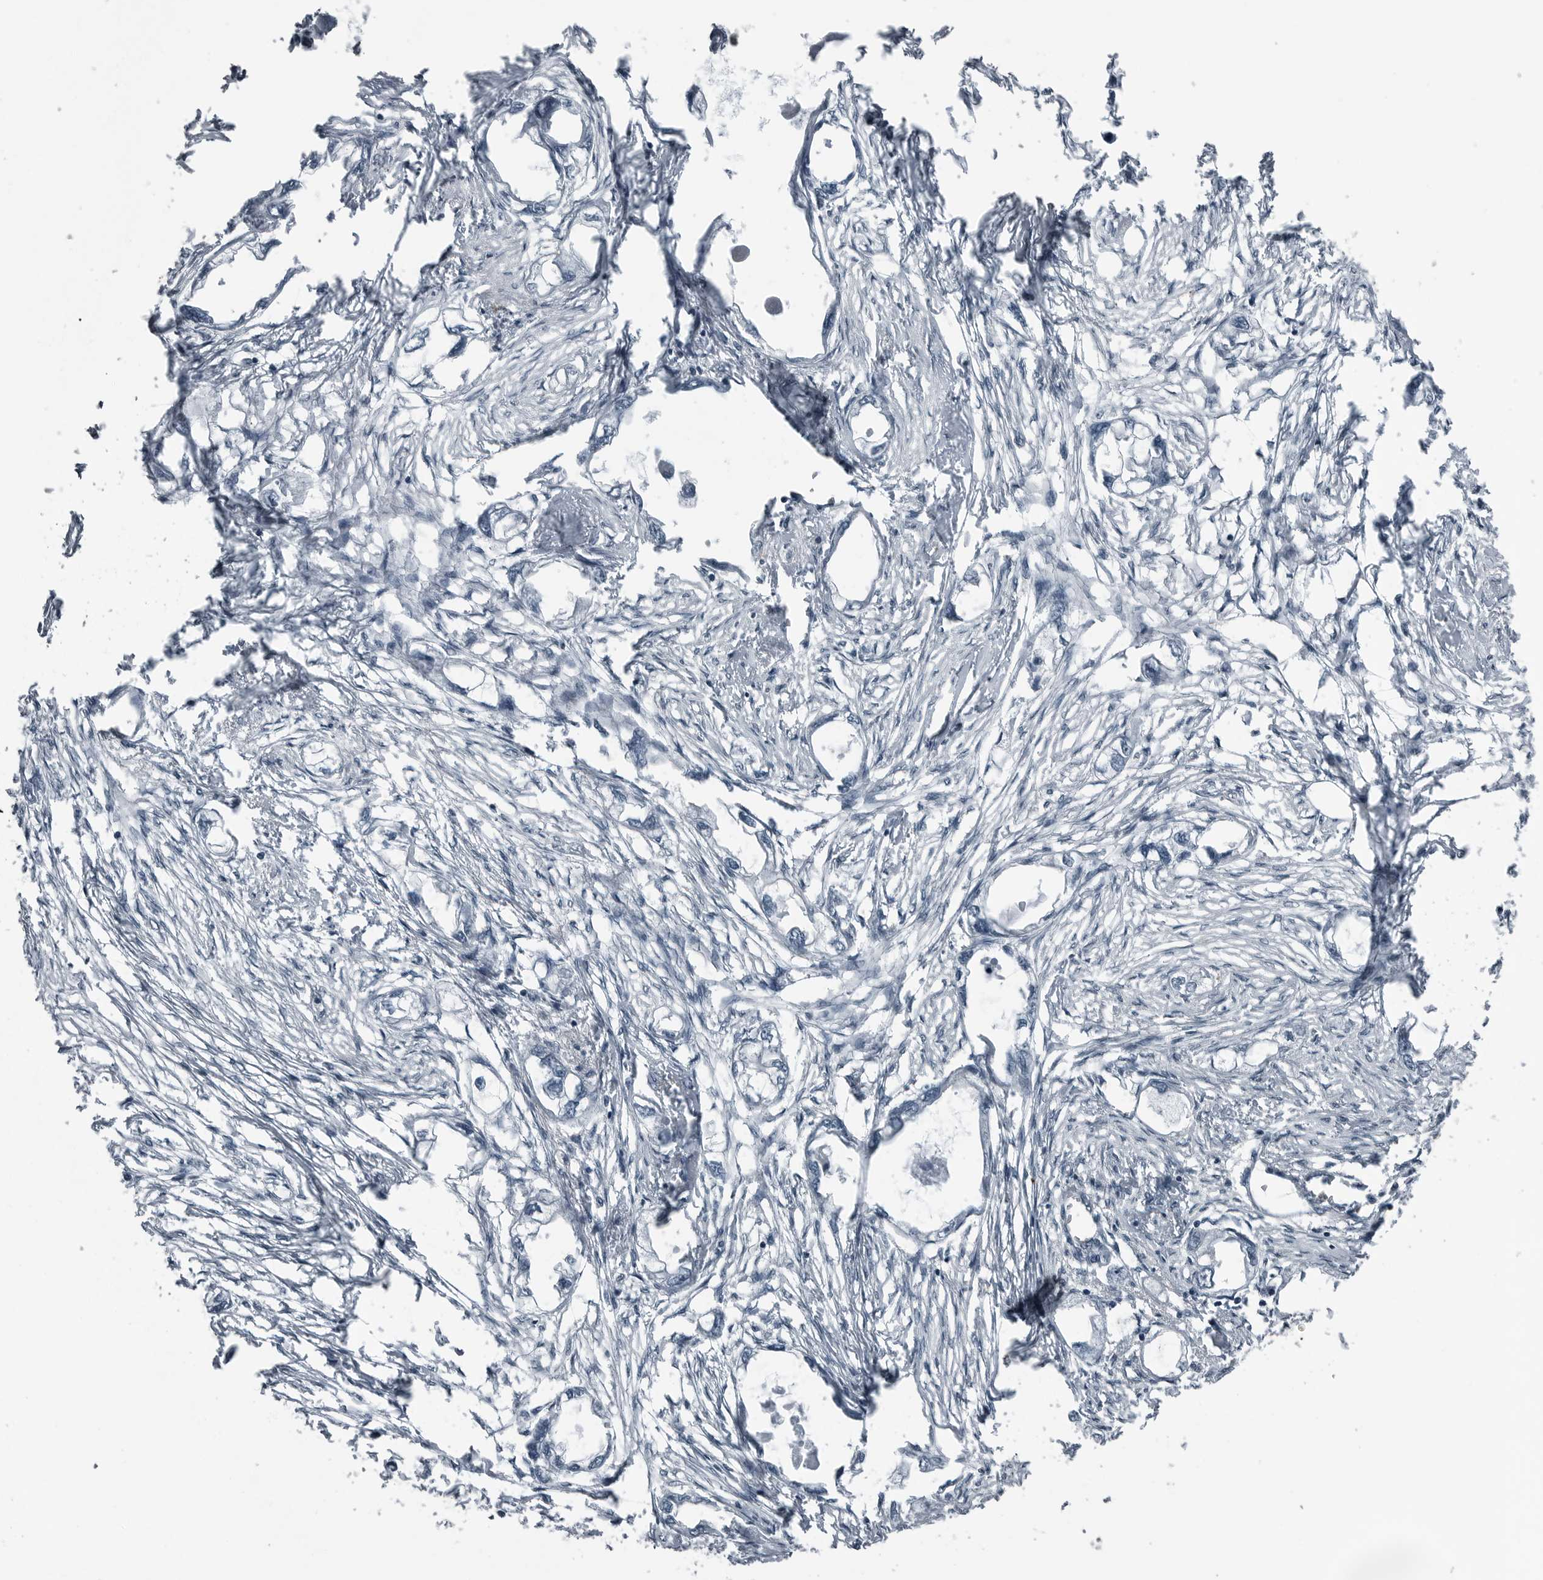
{"staining": {"intensity": "negative", "quantity": "none", "location": "none"}, "tissue": "endometrial cancer", "cell_type": "Tumor cells", "image_type": "cancer", "snomed": [{"axis": "morphology", "description": "Adenocarcinoma, NOS"}, {"axis": "morphology", "description": "Adenocarcinoma, metastatic, NOS"}, {"axis": "topography", "description": "Adipose tissue"}, {"axis": "topography", "description": "Endometrium"}], "caption": "Immunohistochemistry of human endometrial metastatic adenocarcinoma demonstrates no staining in tumor cells.", "gene": "GAK", "patient": {"sex": "female", "age": 67}}